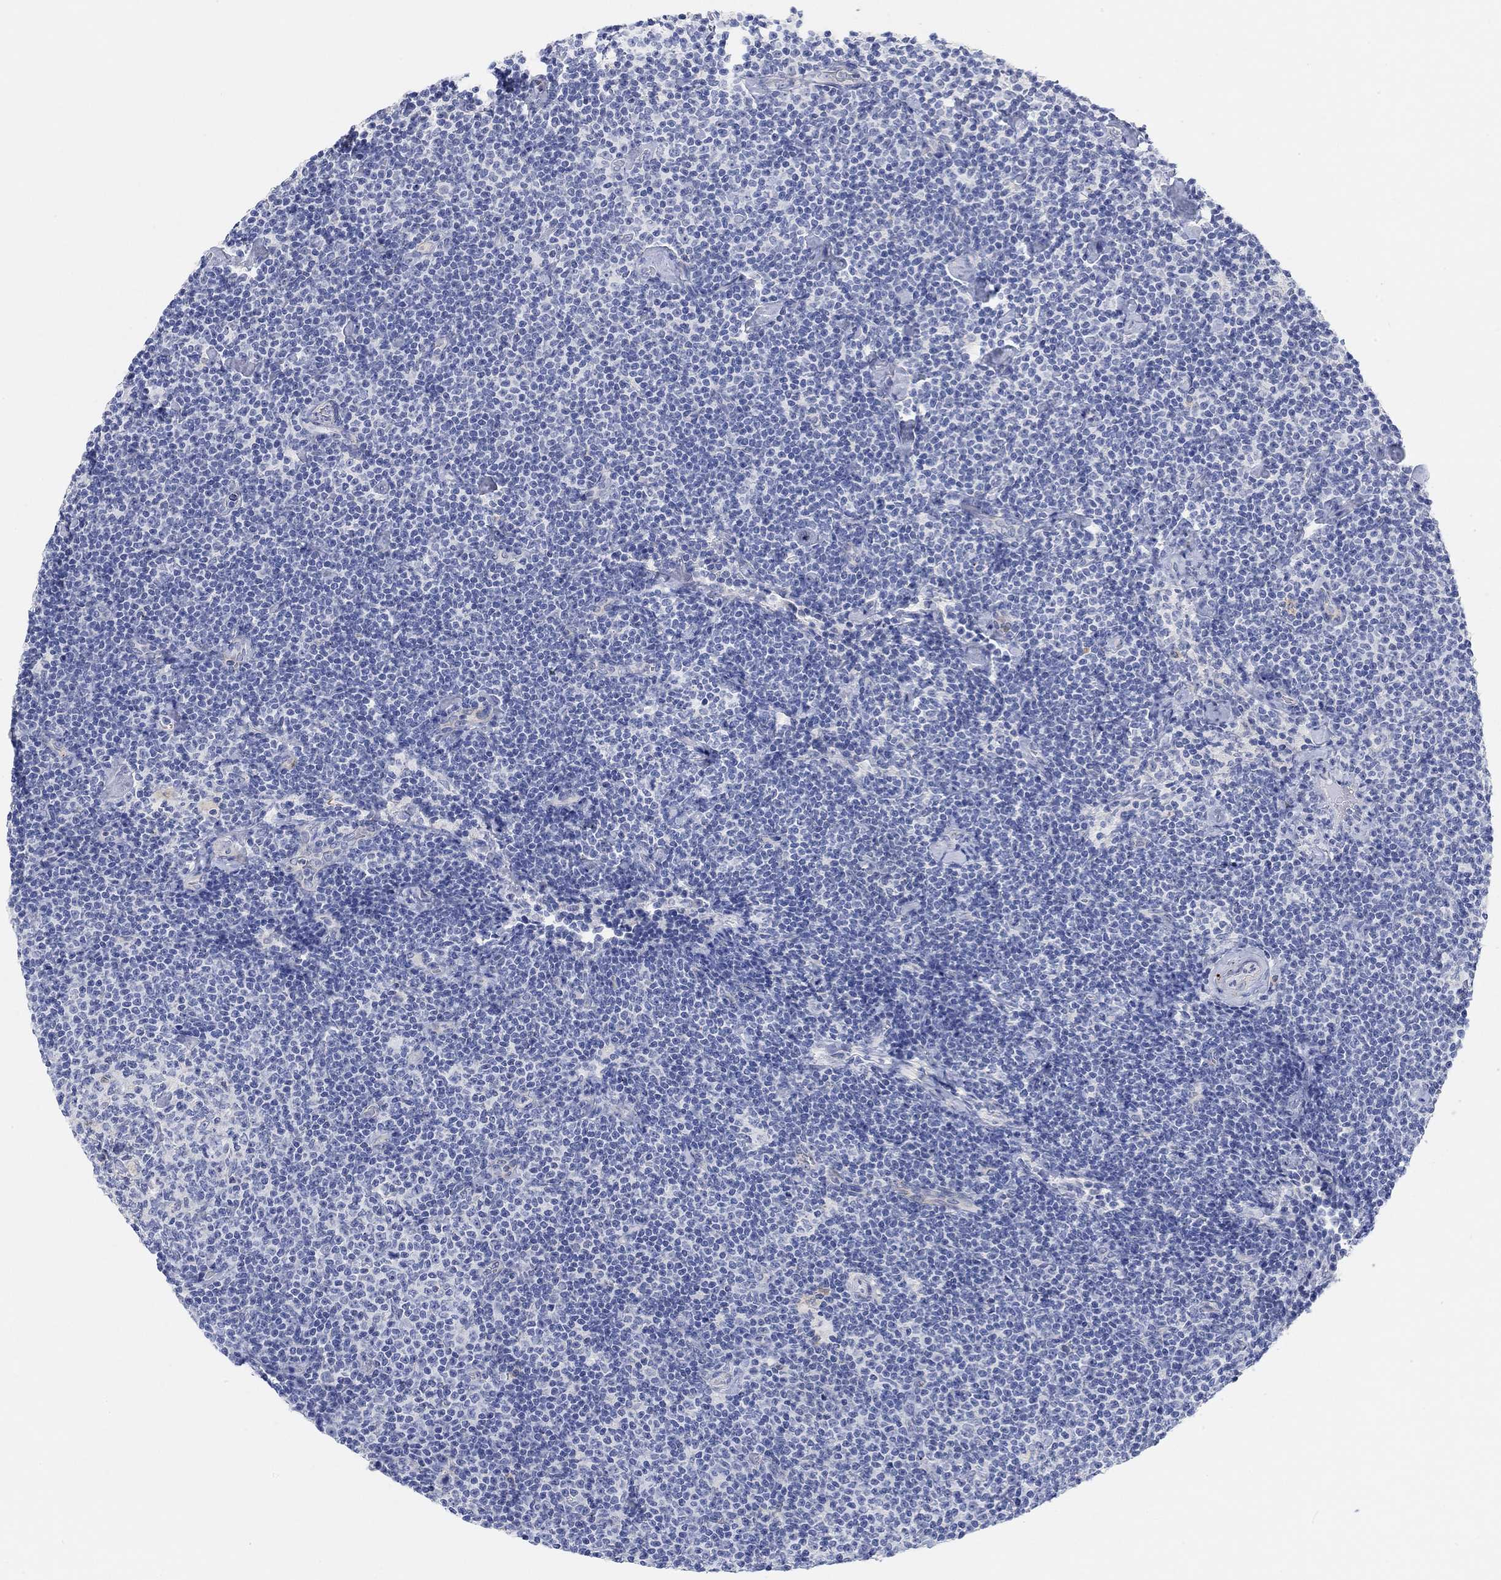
{"staining": {"intensity": "negative", "quantity": "none", "location": "none"}, "tissue": "lymphoma", "cell_type": "Tumor cells", "image_type": "cancer", "snomed": [{"axis": "morphology", "description": "Malignant lymphoma, non-Hodgkin's type, Low grade"}, {"axis": "topography", "description": "Lymph node"}], "caption": "Immunohistochemistry (IHC) micrograph of lymphoma stained for a protein (brown), which shows no staining in tumor cells. The staining was performed using DAB (3,3'-diaminobenzidine) to visualize the protein expression in brown, while the nuclei were stained in blue with hematoxylin (Magnification: 20x).", "gene": "VAT1L", "patient": {"sex": "male", "age": 81}}